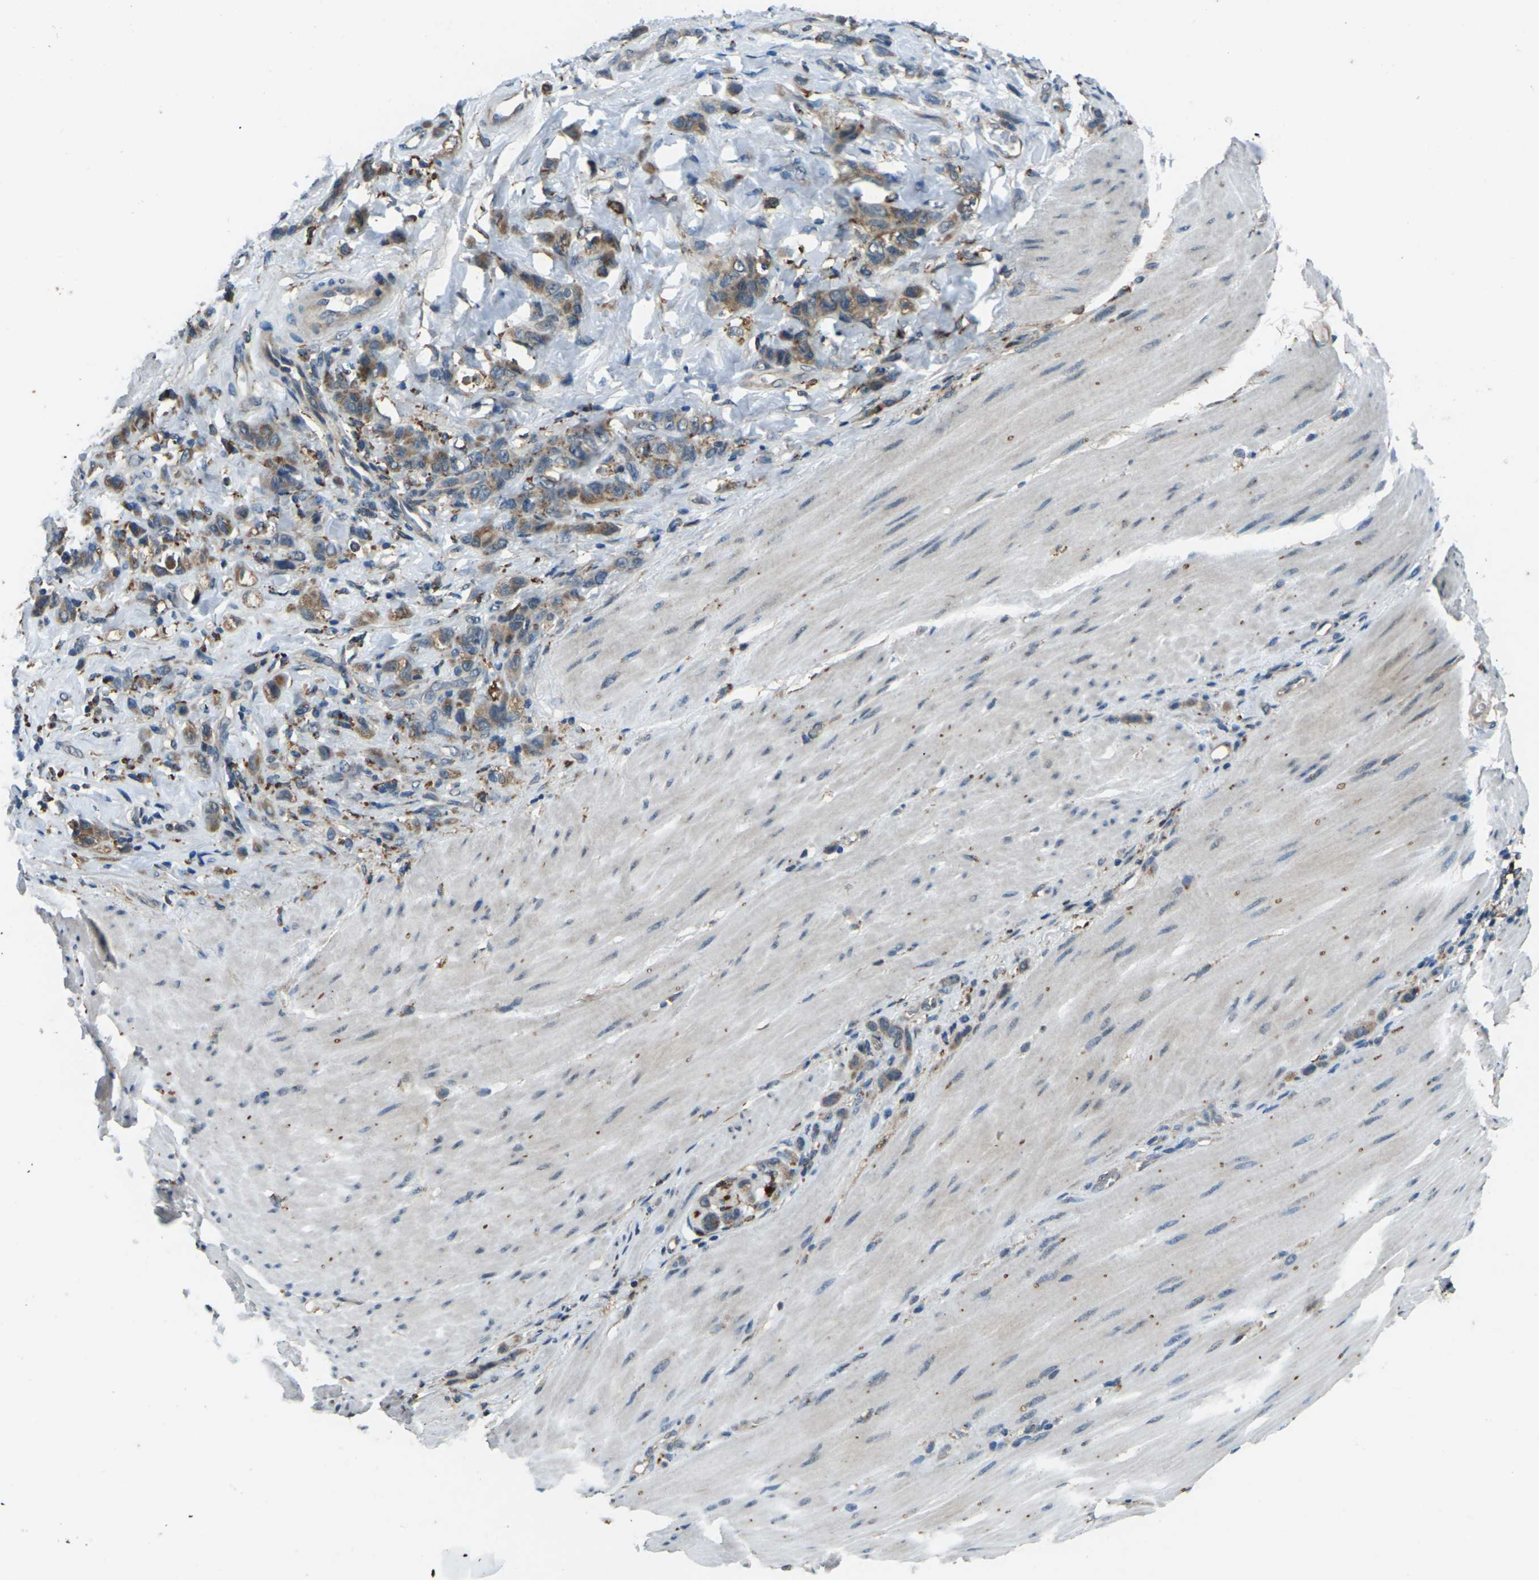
{"staining": {"intensity": "moderate", "quantity": ">75%", "location": "cytoplasmic/membranous"}, "tissue": "stomach cancer", "cell_type": "Tumor cells", "image_type": "cancer", "snomed": [{"axis": "morphology", "description": "Normal tissue, NOS"}, {"axis": "morphology", "description": "Adenocarcinoma, NOS"}, {"axis": "topography", "description": "Stomach"}], "caption": "IHC (DAB) staining of stomach cancer (adenocarcinoma) displays moderate cytoplasmic/membranous protein positivity in about >75% of tumor cells. The staining is performed using DAB brown chromogen to label protein expression. The nuclei are counter-stained blue using hematoxylin.", "gene": "SLC31A2", "patient": {"sex": "male", "age": 82}}